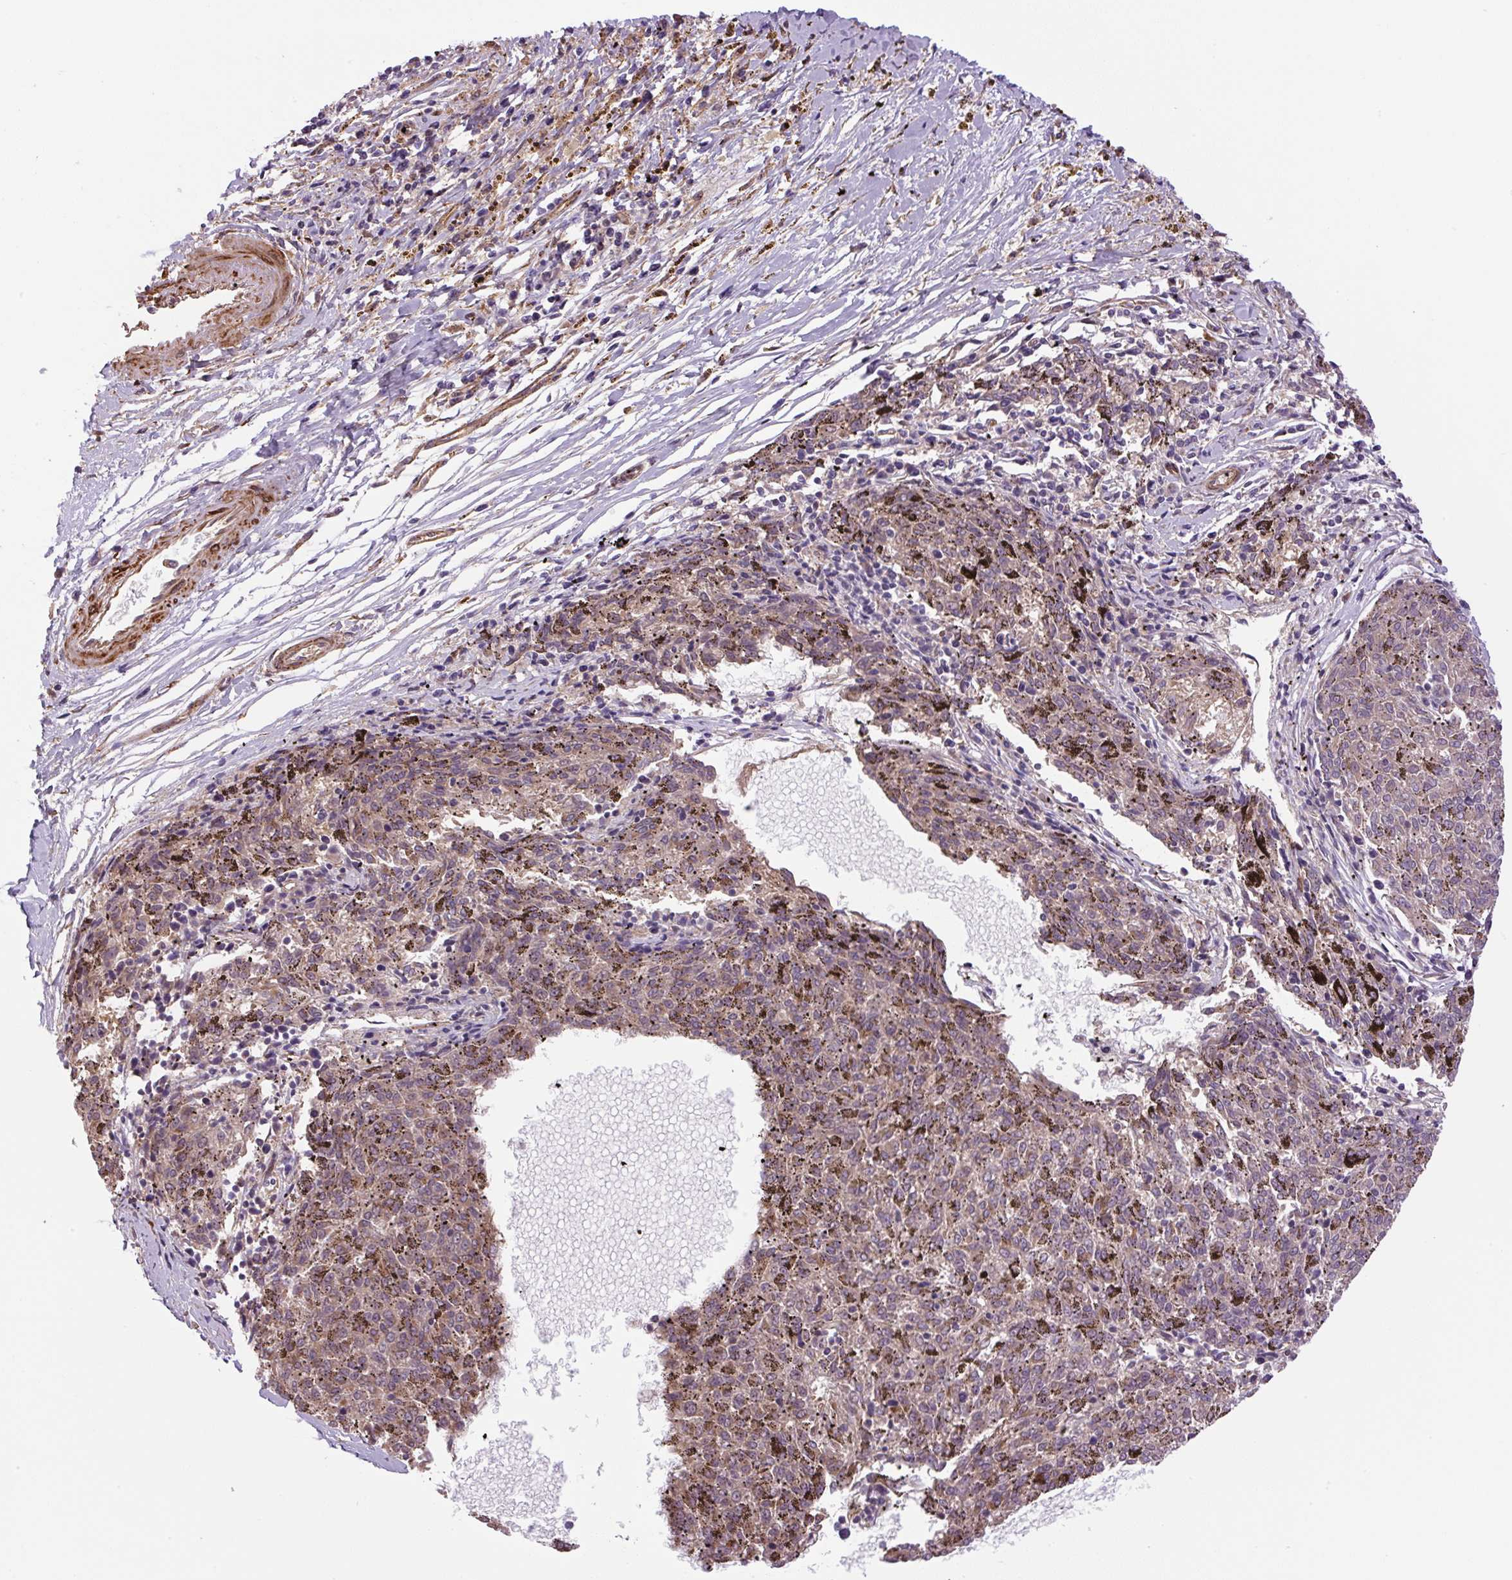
{"staining": {"intensity": "weak", "quantity": ">75%", "location": "cytoplasmic/membranous"}, "tissue": "melanoma", "cell_type": "Tumor cells", "image_type": "cancer", "snomed": [{"axis": "morphology", "description": "Malignant melanoma, NOS"}, {"axis": "topography", "description": "Skin"}], "caption": "Protein staining of malignant melanoma tissue demonstrates weak cytoplasmic/membranous positivity in approximately >75% of tumor cells. (Stains: DAB in brown, nuclei in blue, Microscopy: brightfield microscopy at high magnification).", "gene": "SEPTIN10", "patient": {"sex": "female", "age": 72}}